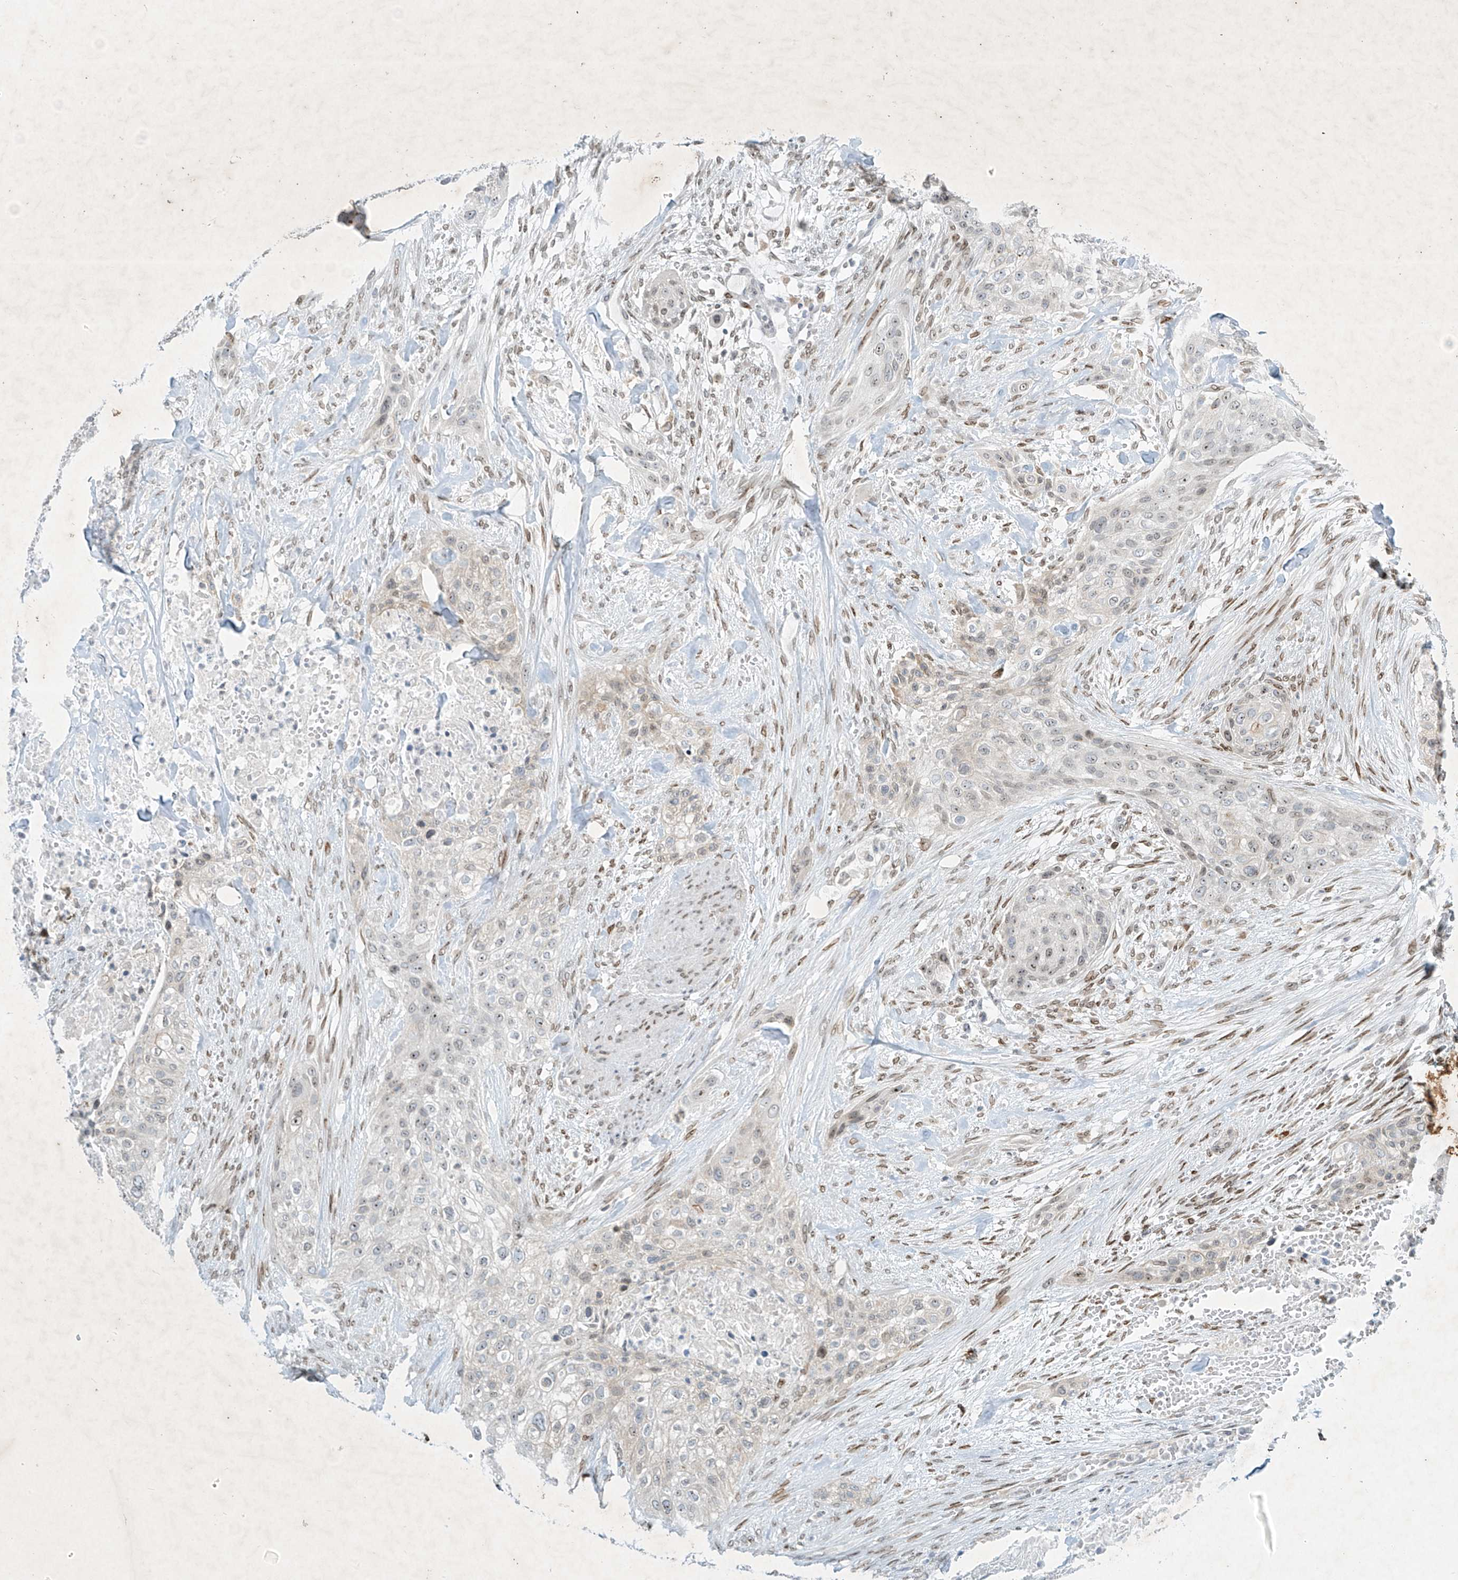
{"staining": {"intensity": "moderate", "quantity": "<25%", "location": "nuclear"}, "tissue": "urothelial cancer", "cell_type": "Tumor cells", "image_type": "cancer", "snomed": [{"axis": "morphology", "description": "Urothelial carcinoma, High grade"}, {"axis": "topography", "description": "Urinary bladder"}], "caption": "The immunohistochemical stain highlights moderate nuclear expression in tumor cells of urothelial cancer tissue.", "gene": "SAMD15", "patient": {"sex": "male", "age": 35}}